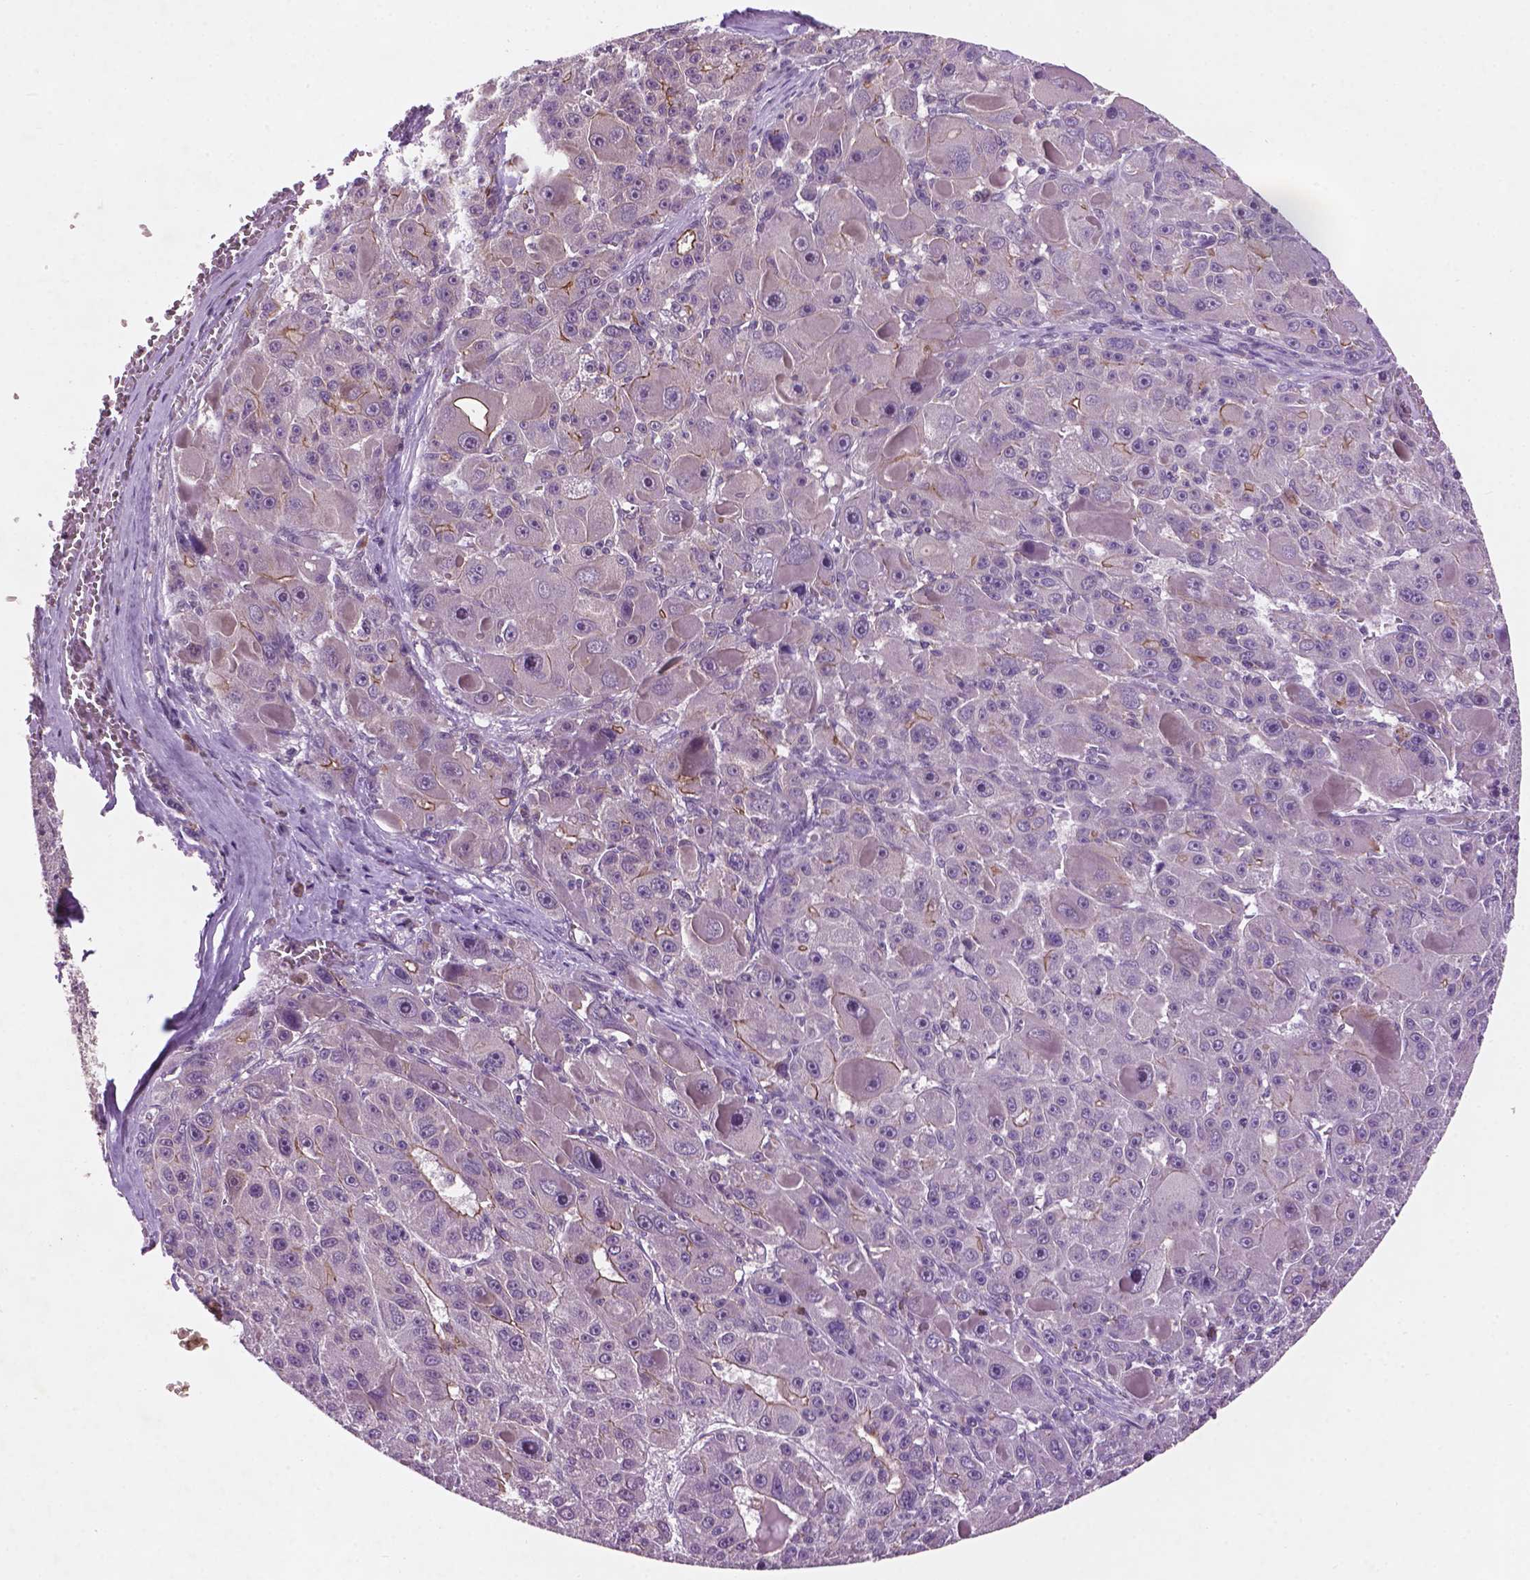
{"staining": {"intensity": "negative", "quantity": "none", "location": "none"}, "tissue": "liver cancer", "cell_type": "Tumor cells", "image_type": "cancer", "snomed": [{"axis": "morphology", "description": "Carcinoma, Hepatocellular, NOS"}, {"axis": "topography", "description": "Liver"}], "caption": "The histopathology image demonstrates no staining of tumor cells in liver cancer (hepatocellular carcinoma).", "gene": "GXYLT2", "patient": {"sex": "male", "age": 76}}